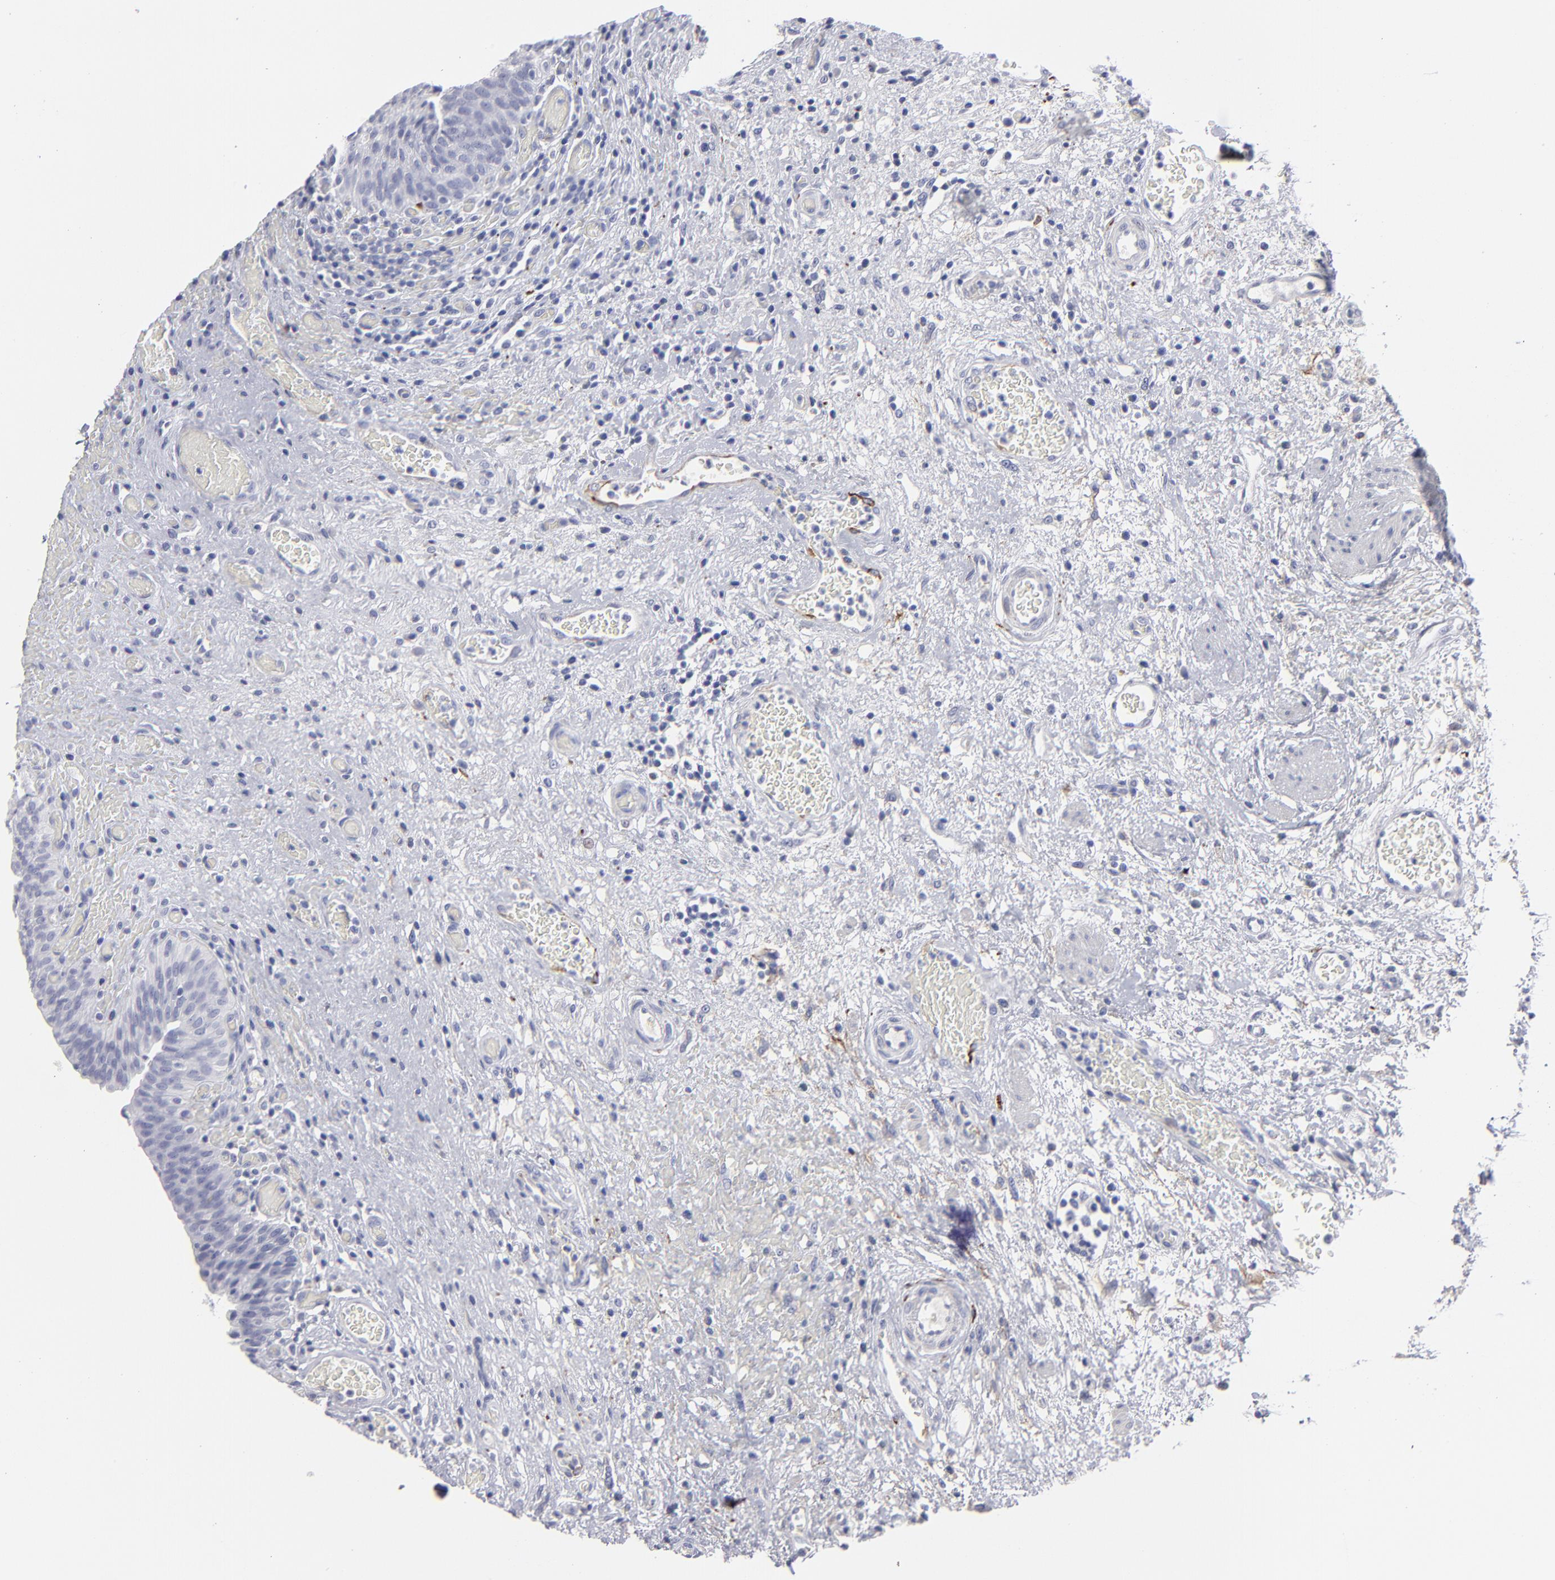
{"staining": {"intensity": "negative", "quantity": "none", "location": "none"}, "tissue": "urinary bladder", "cell_type": "Urothelial cells", "image_type": "normal", "snomed": [{"axis": "morphology", "description": "Normal tissue, NOS"}, {"axis": "morphology", "description": "Urothelial carcinoma, High grade"}, {"axis": "topography", "description": "Urinary bladder"}], "caption": "High power microscopy micrograph of an immunohistochemistry (IHC) photomicrograph of unremarkable urinary bladder, revealing no significant positivity in urothelial cells.", "gene": "CADM3", "patient": {"sex": "male", "age": 51}}